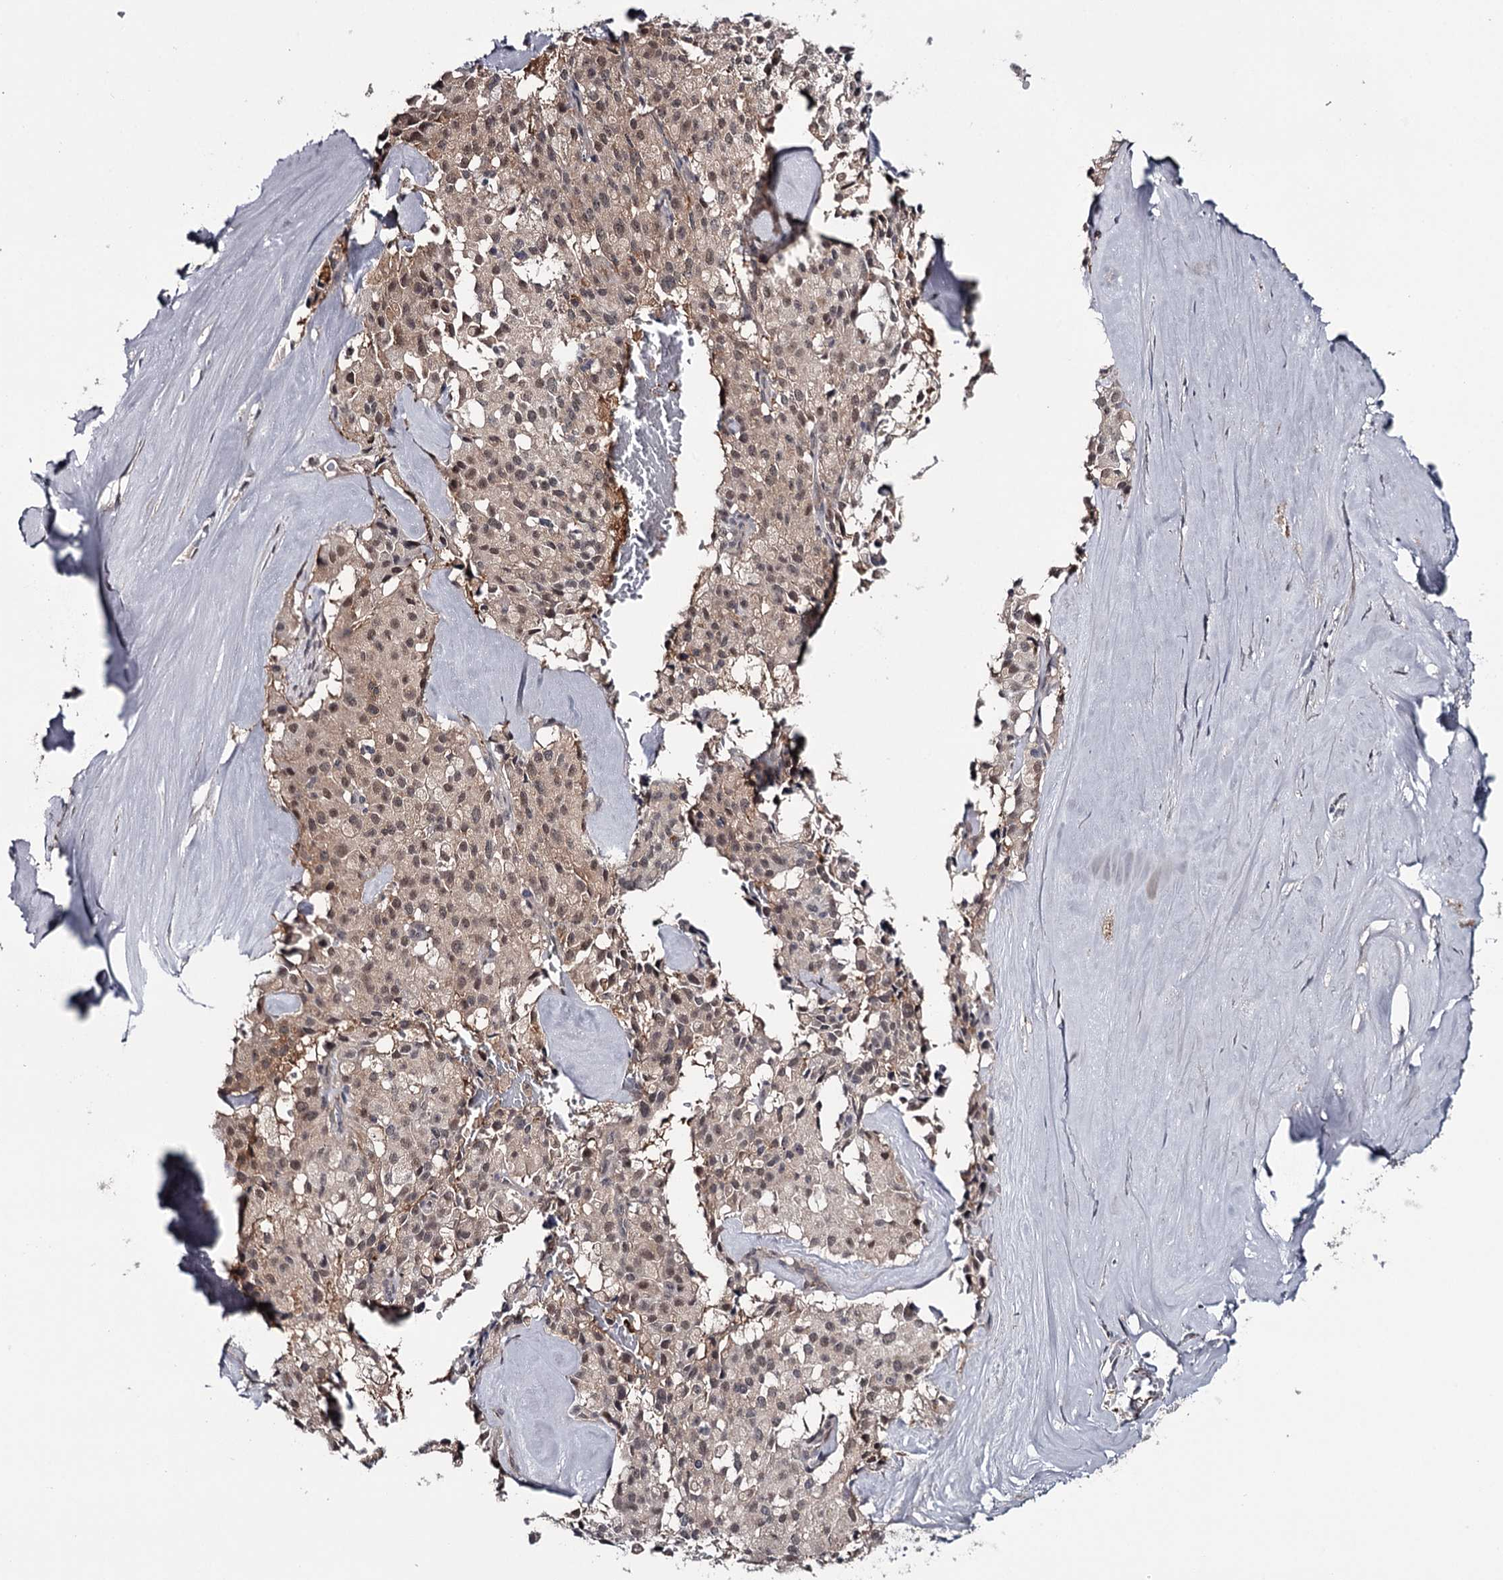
{"staining": {"intensity": "moderate", "quantity": ">75%", "location": "cytoplasmic/membranous,nuclear"}, "tissue": "pancreatic cancer", "cell_type": "Tumor cells", "image_type": "cancer", "snomed": [{"axis": "morphology", "description": "Adenocarcinoma, NOS"}, {"axis": "topography", "description": "Pancreas"}], "caption": "Immunohistochemistry (IHC) micrograph of pancreatic cancer stained for a protein (brown), which displays medium levels of moderate cytoplasmic/membranous and nuclear staining in about >75% of tumor cells.", "gene": "GTSF1", "patient": {"sex": "male", "age": 65}}